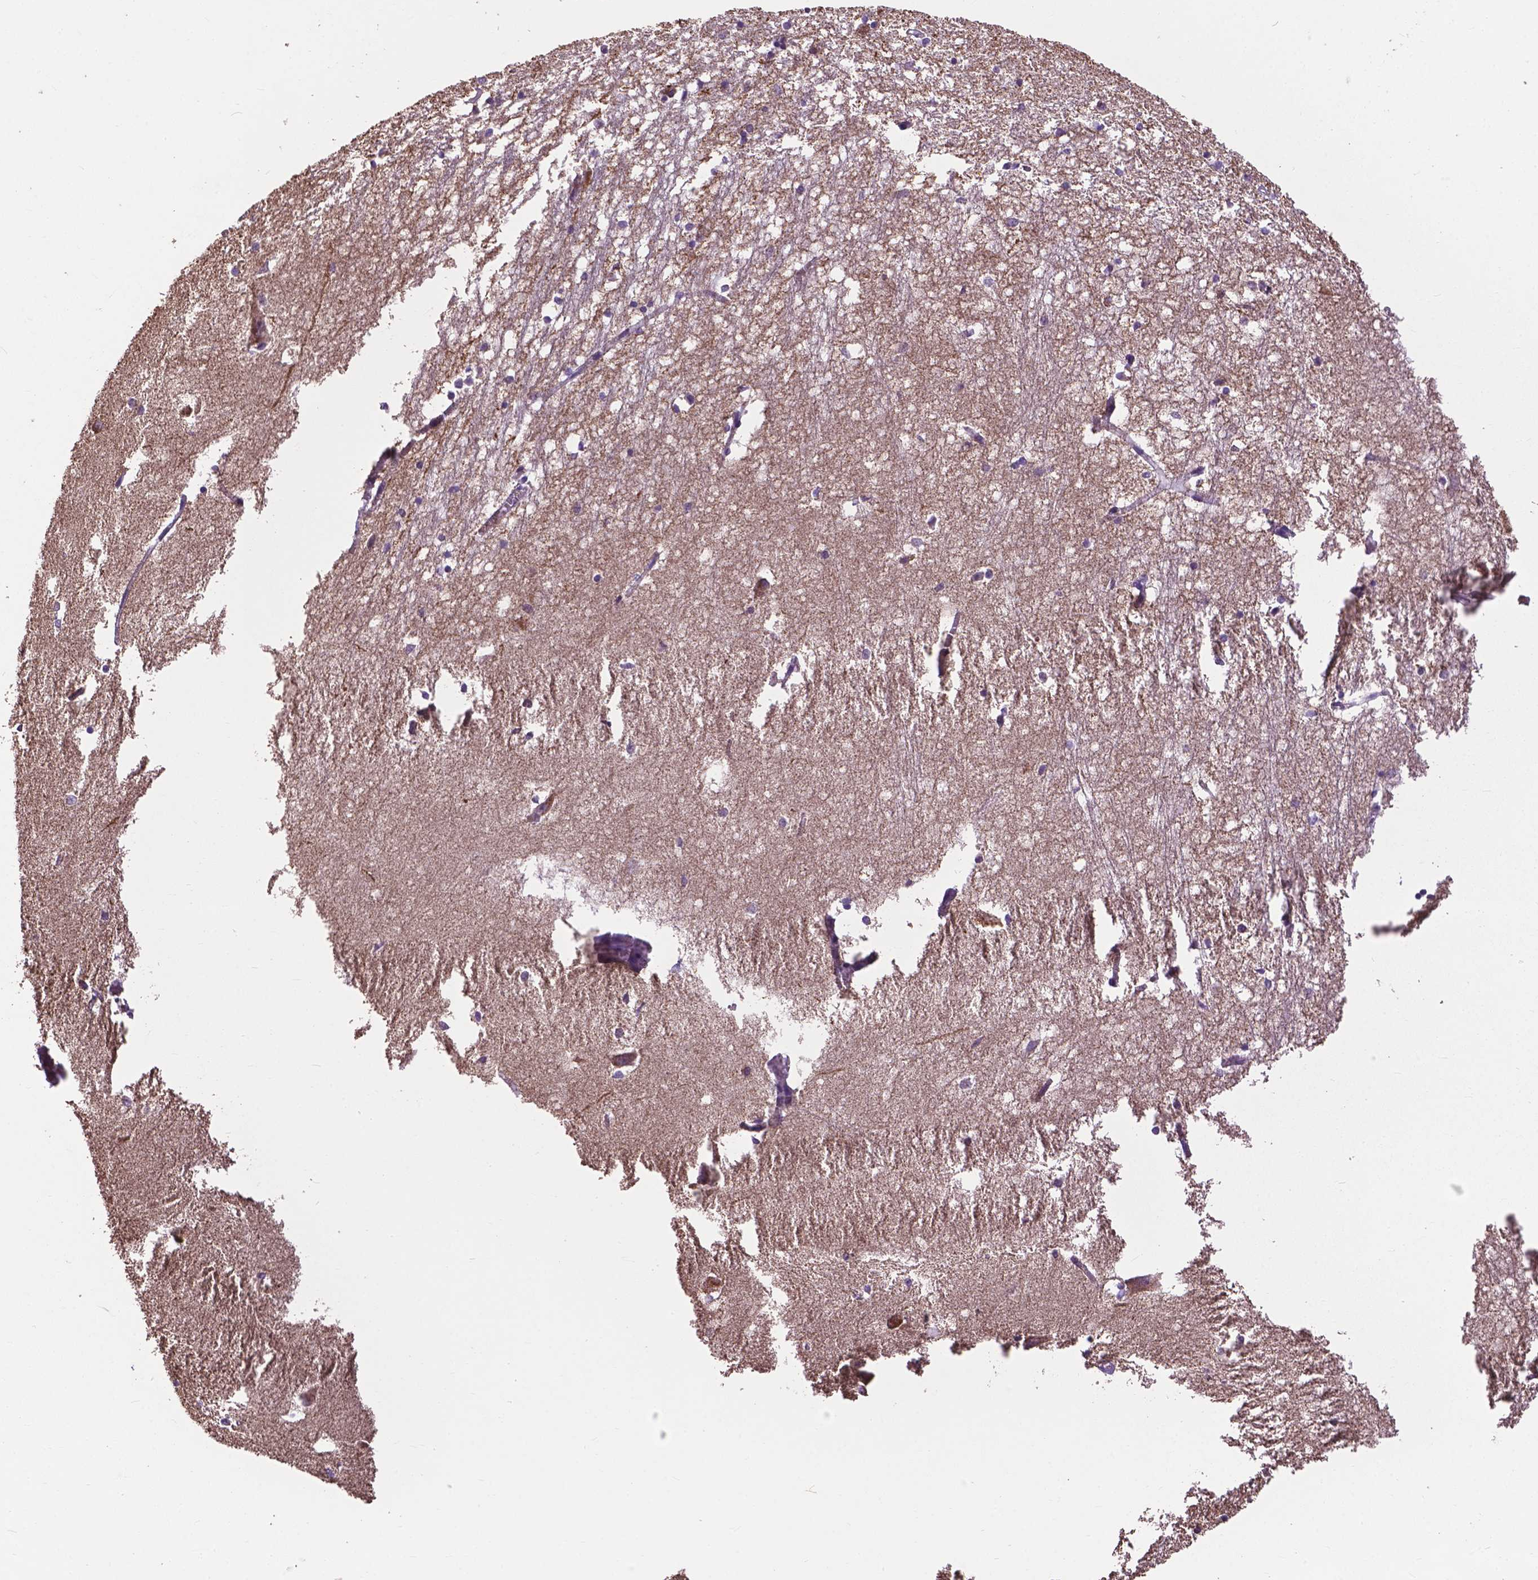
{"staining": {"intensity": "negative", "quantity": "none", "location": "none"}, "tissue": "hippocampus", "cell_type": "Glial cells", "image_type": "normal", "snomed": [{"axis": "morphology", "description": "Normal tissue, NOS"}, {"axis": "topography", "description": "Lateral ventricle wall"}, {"axis": "topography", "description": "Hippocampus"}], "caption": "A high-resolution micrograph shows immunohistochemistry staining of benign hippocampus, which demonstrates no significant expression in glial cells.", "gene": "VDAC1", "patient": {"sex": "female", "age": 63}}